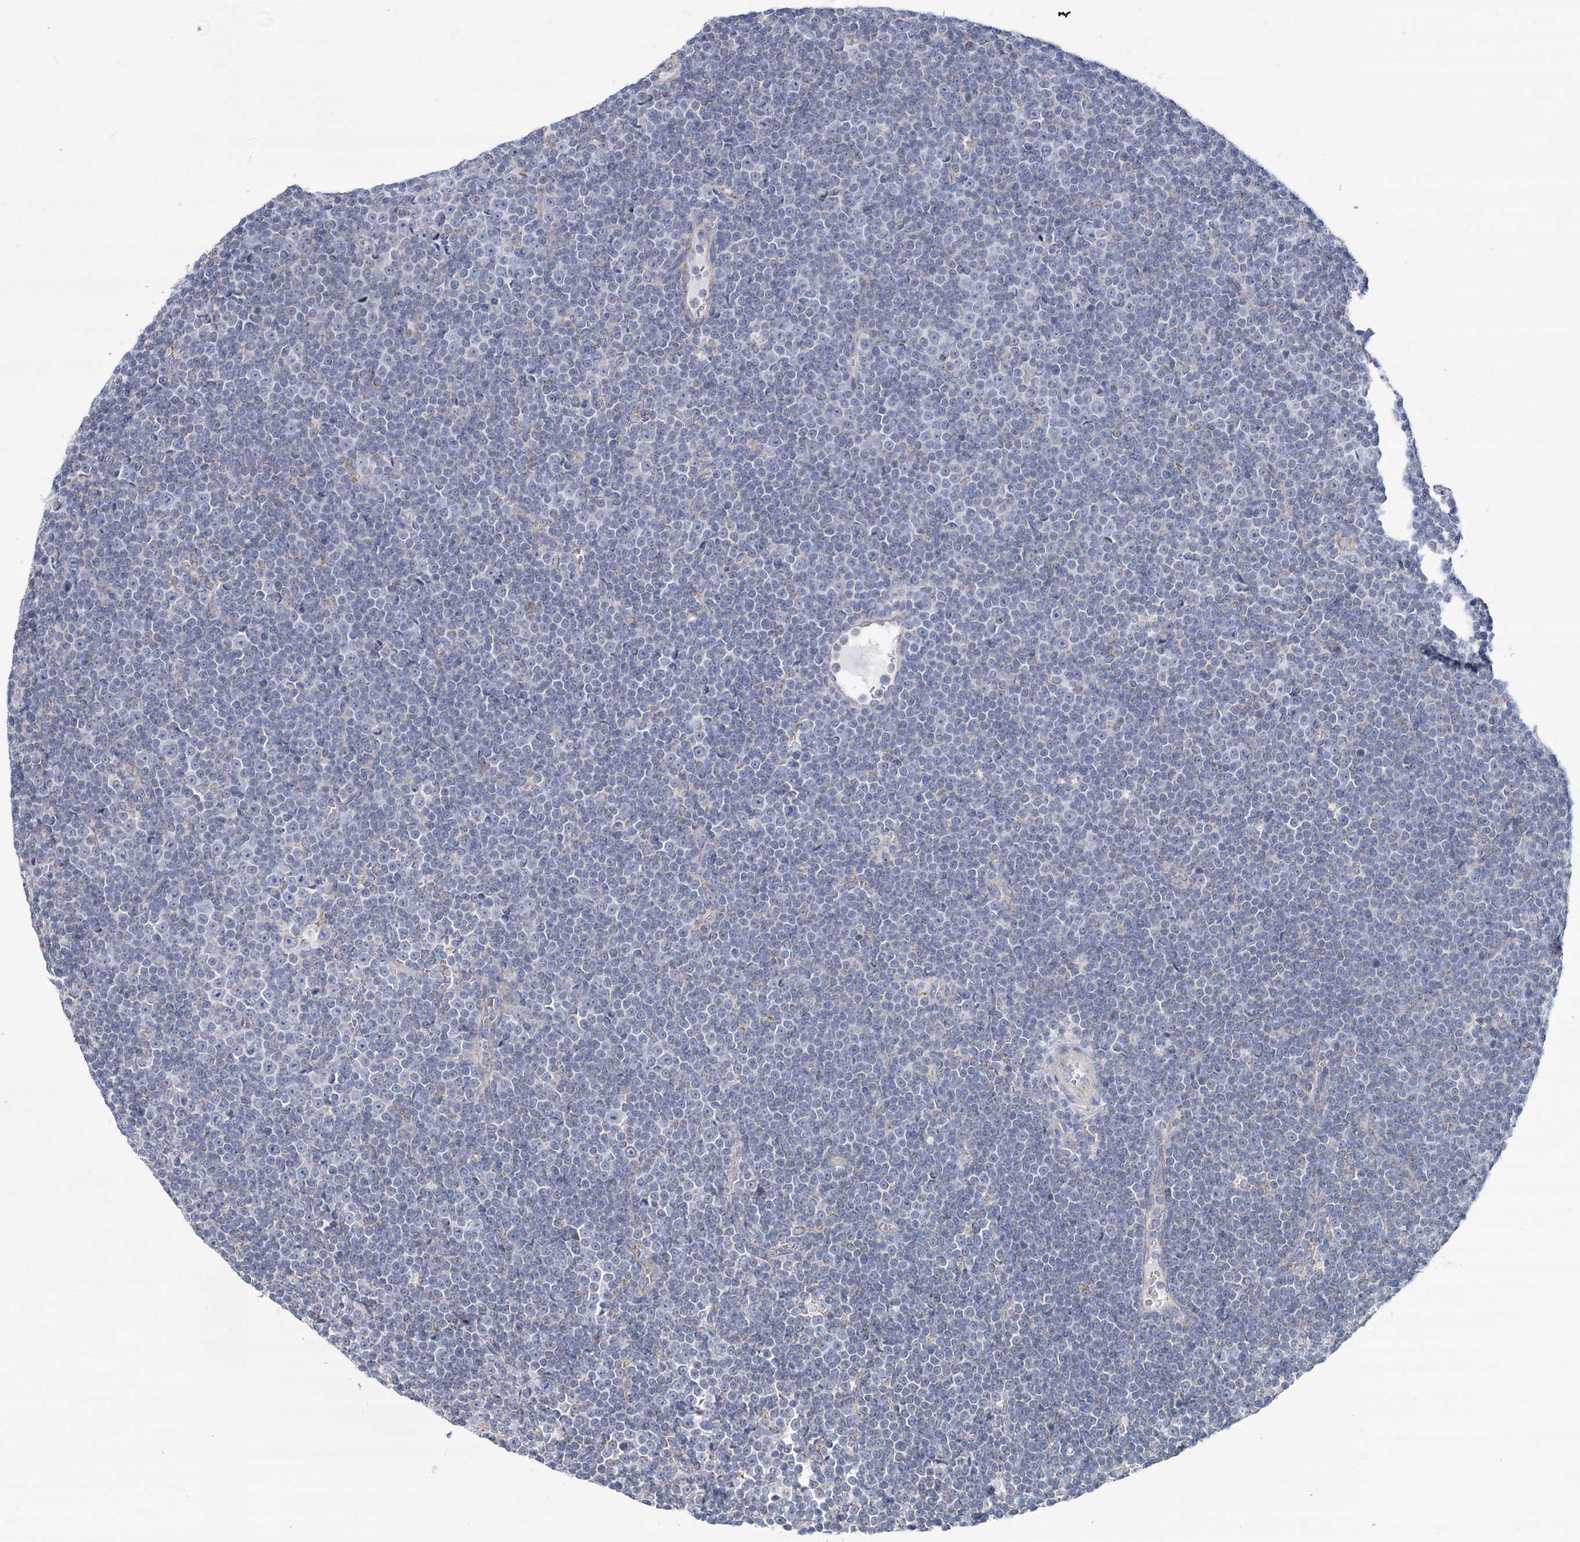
{"staining": {"intensity": "negative", "quantity": "none", "location": "none"}, "tissue": "lymphoma", "cell_type": "Tumor cells", "image_type": "cancer", "snomed": [{"axis": "morphology", "description": "Malignant lymphoma, non-Hodgkin's type, Low grade"}, {"axis": "topography", "description": "Lymph node"}], "caption": "The photomicrograph shows no significant positivity in tumor cells of malignant lymphoma, non-Hodgkin's type (low-grade). (DAB immunohistochemistry with hematoxylin counter stain).", "gene": "SNX7", "patient": {"sex": "female", "age": 67}}